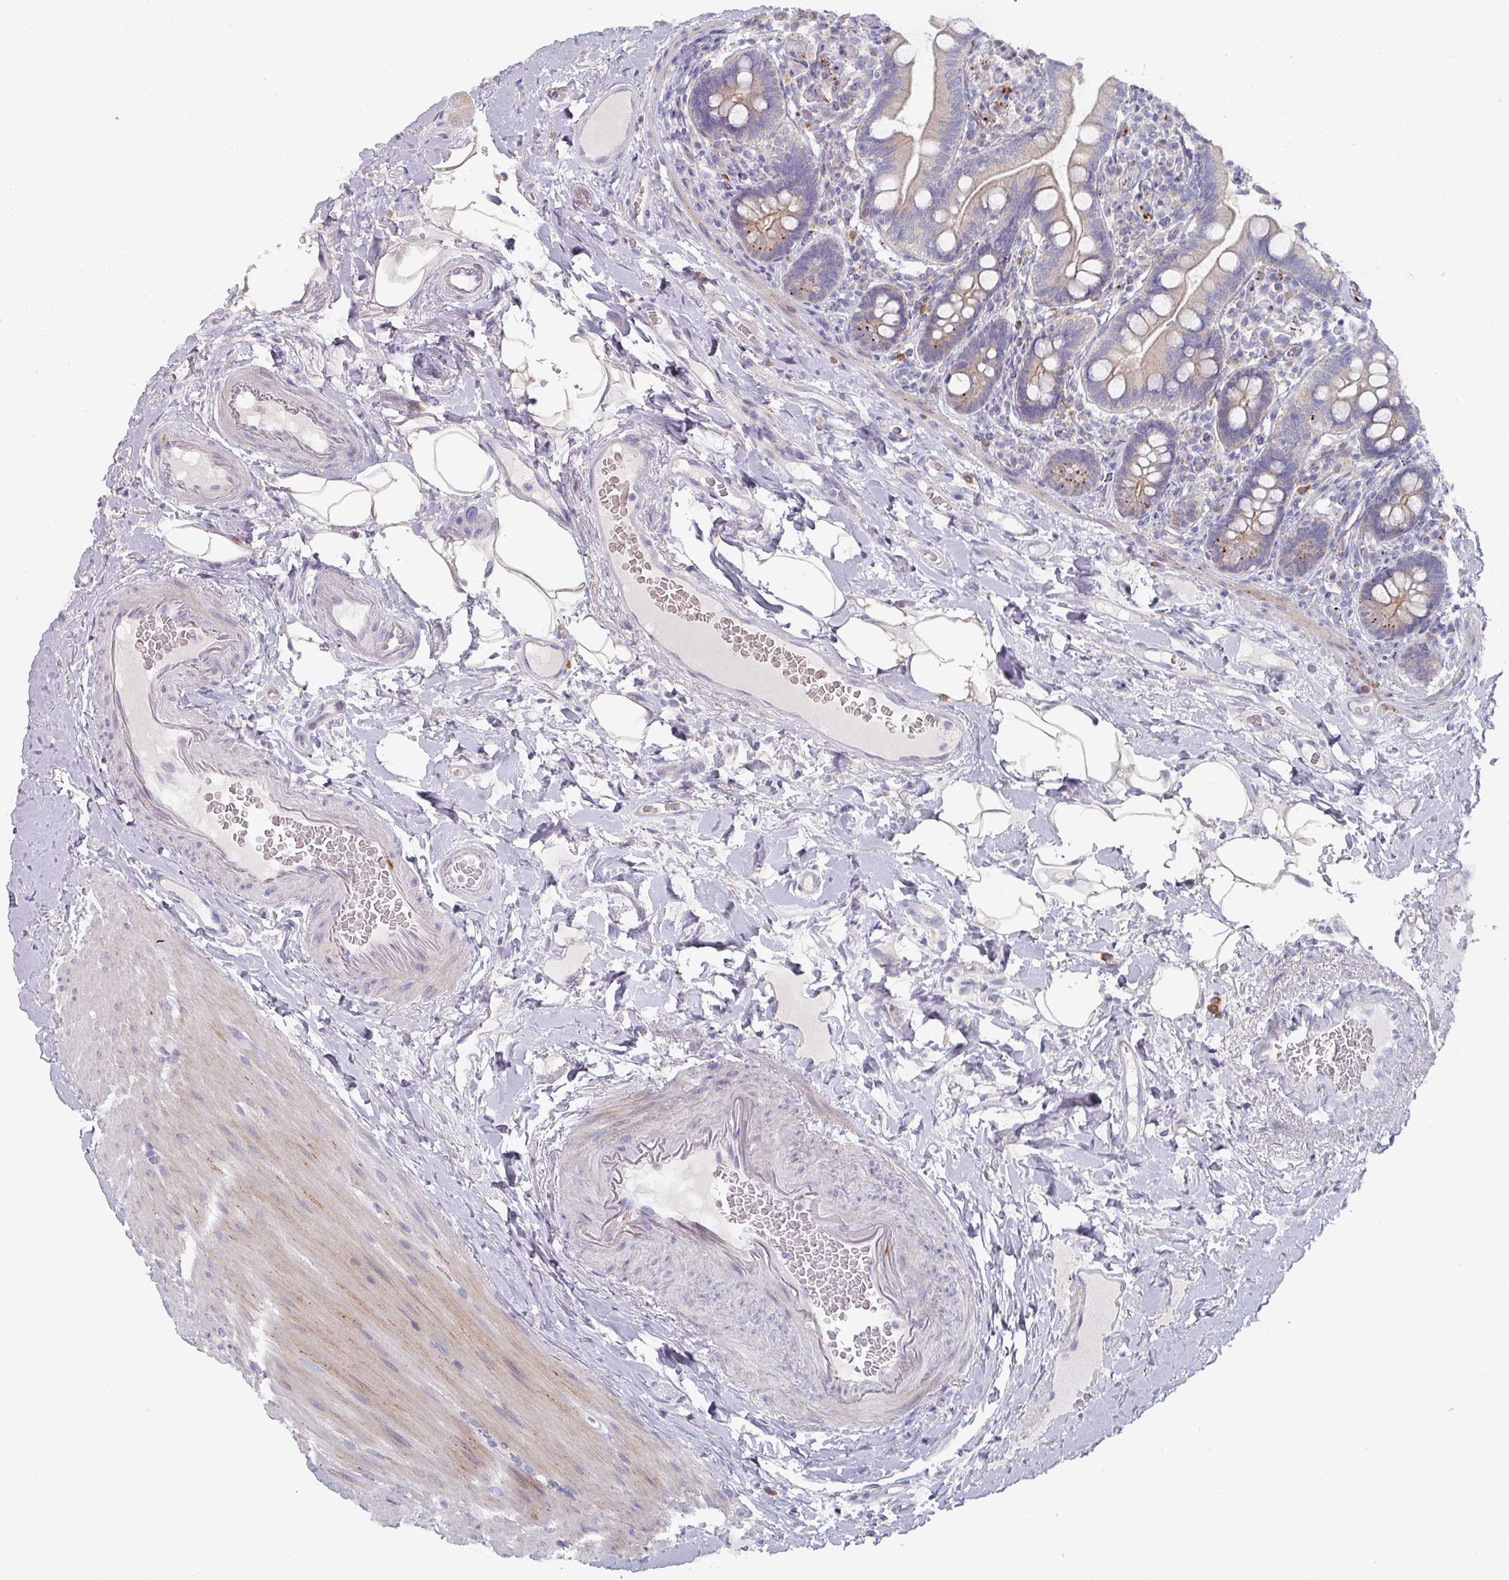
{"staining": {"intensity": "moderate", "quantity": ">75%", "location": "cytoplasmic/membranous"}, "tissue": "small intestine", "cell_type": "Glandular cells", "image_type": "normal", "snomed": [{"axis": "morphology", "description": "Normal tissue, NOS"}, {"axis": "topography", "description": "Small intestine"}], "caption": "DAB (3,3'-diaminobenzidine) immunohistochemical staining of unremarkable small intestine demonstrates moderate cytoplasmic/membranous protein expression in approximately >75% of glandular cells. The staining is performed using DAB brown chromogen to label protein expression. The nuclei are counter-stained blue using hematoxylin.", "gene": "NT5C1A", "patient": {"sex": "female", "age": 64}}